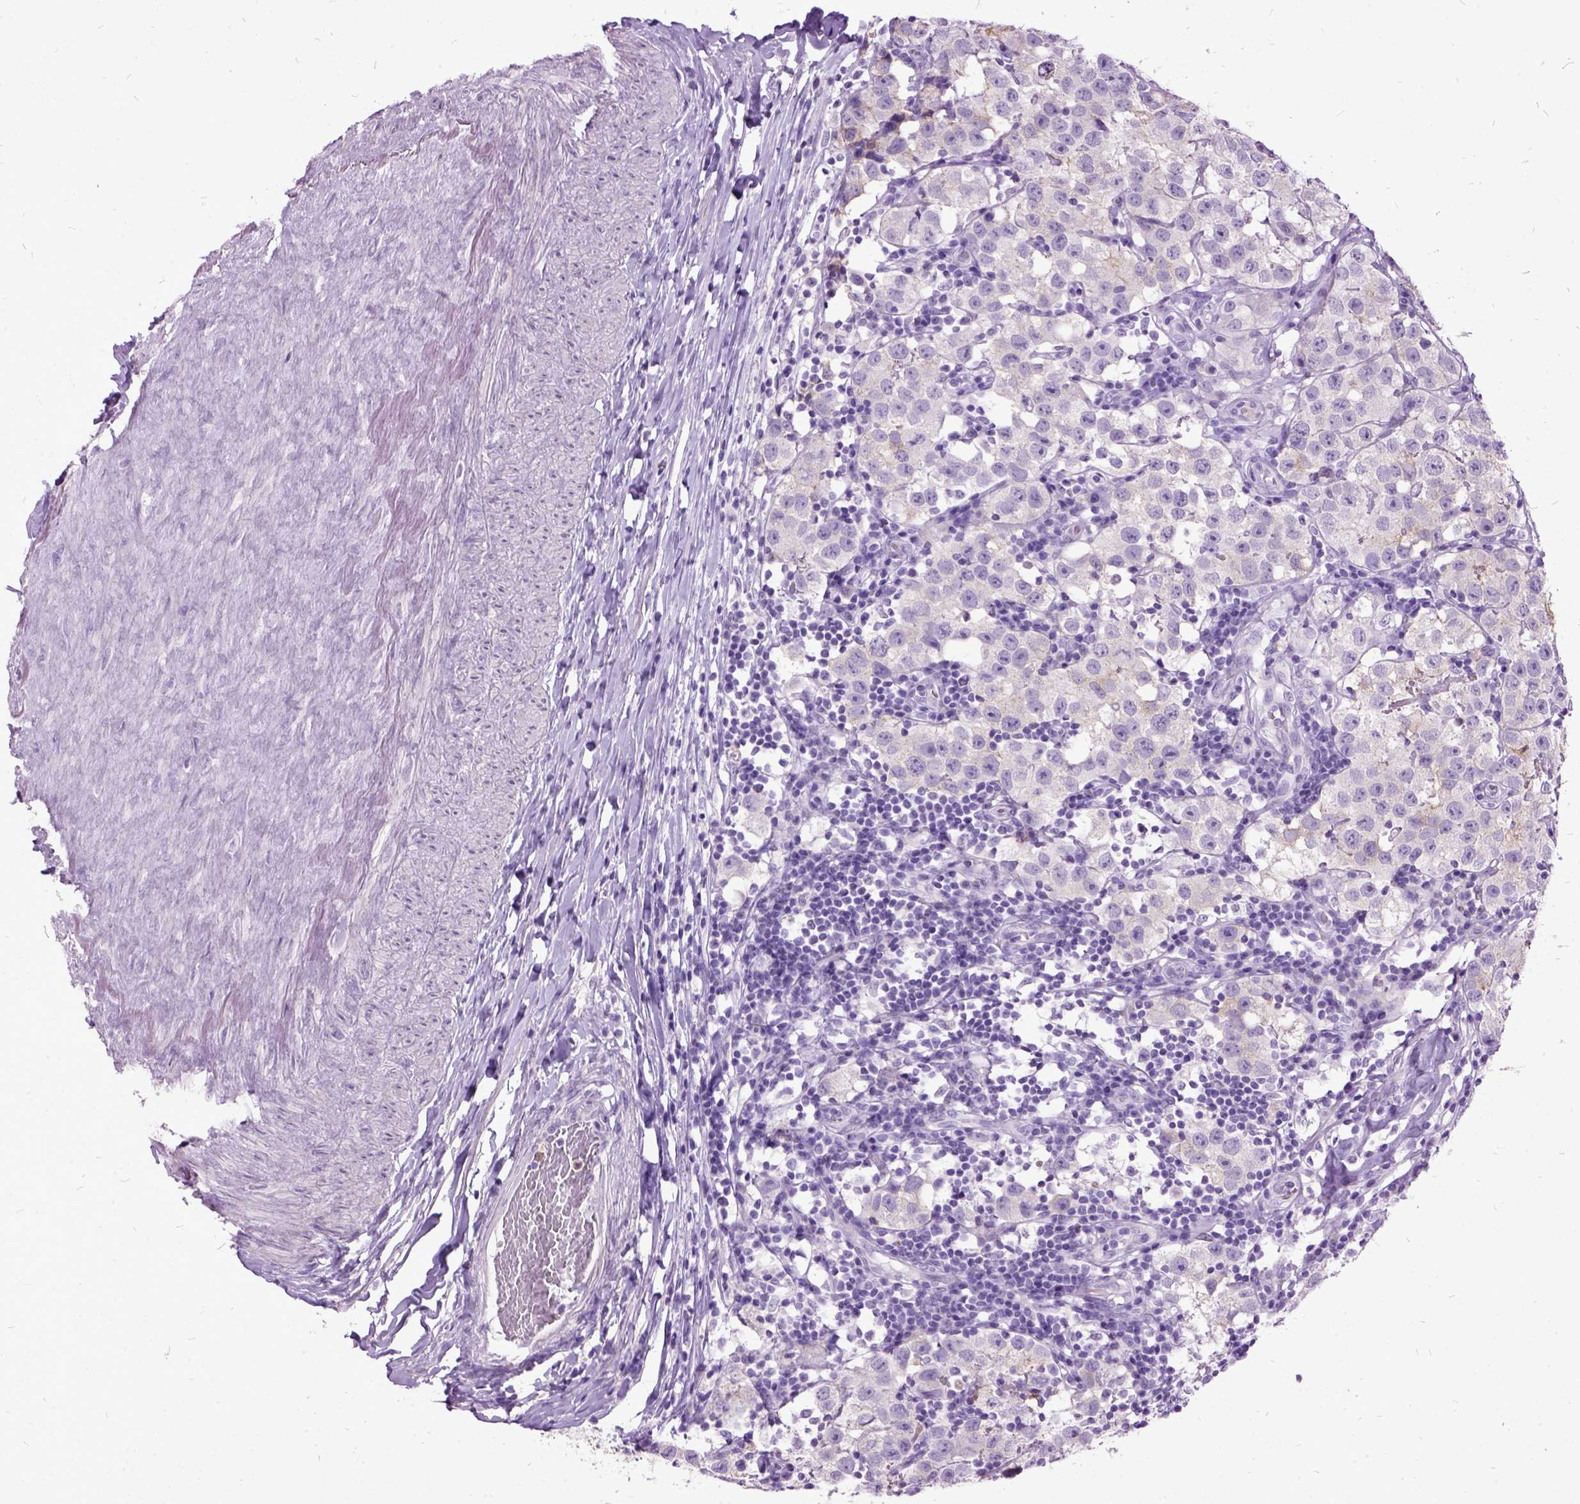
{"staining": {"intensity": "negative", "quantity": "none", "location": "none"}, "tissue": "testis cancer", "cell_type": "Tumor cells", "image_type": "cancer", "snomed": [{"axis": "morphology", "description": "Seminoma, NOS"}, {"axis": "topography", "description": "Testis"}], "caption": "IHC photomicrograph of testis cancer stained for a protein (brown), which exhibits no expression in tumor cells. (Stains: DAB immunohistochemistry with hematoxylin counter stain, Microscopy: brightfield microscopy at high magnification).", "gene": "MME", "patient": {"sex": "male", "age": 34}}